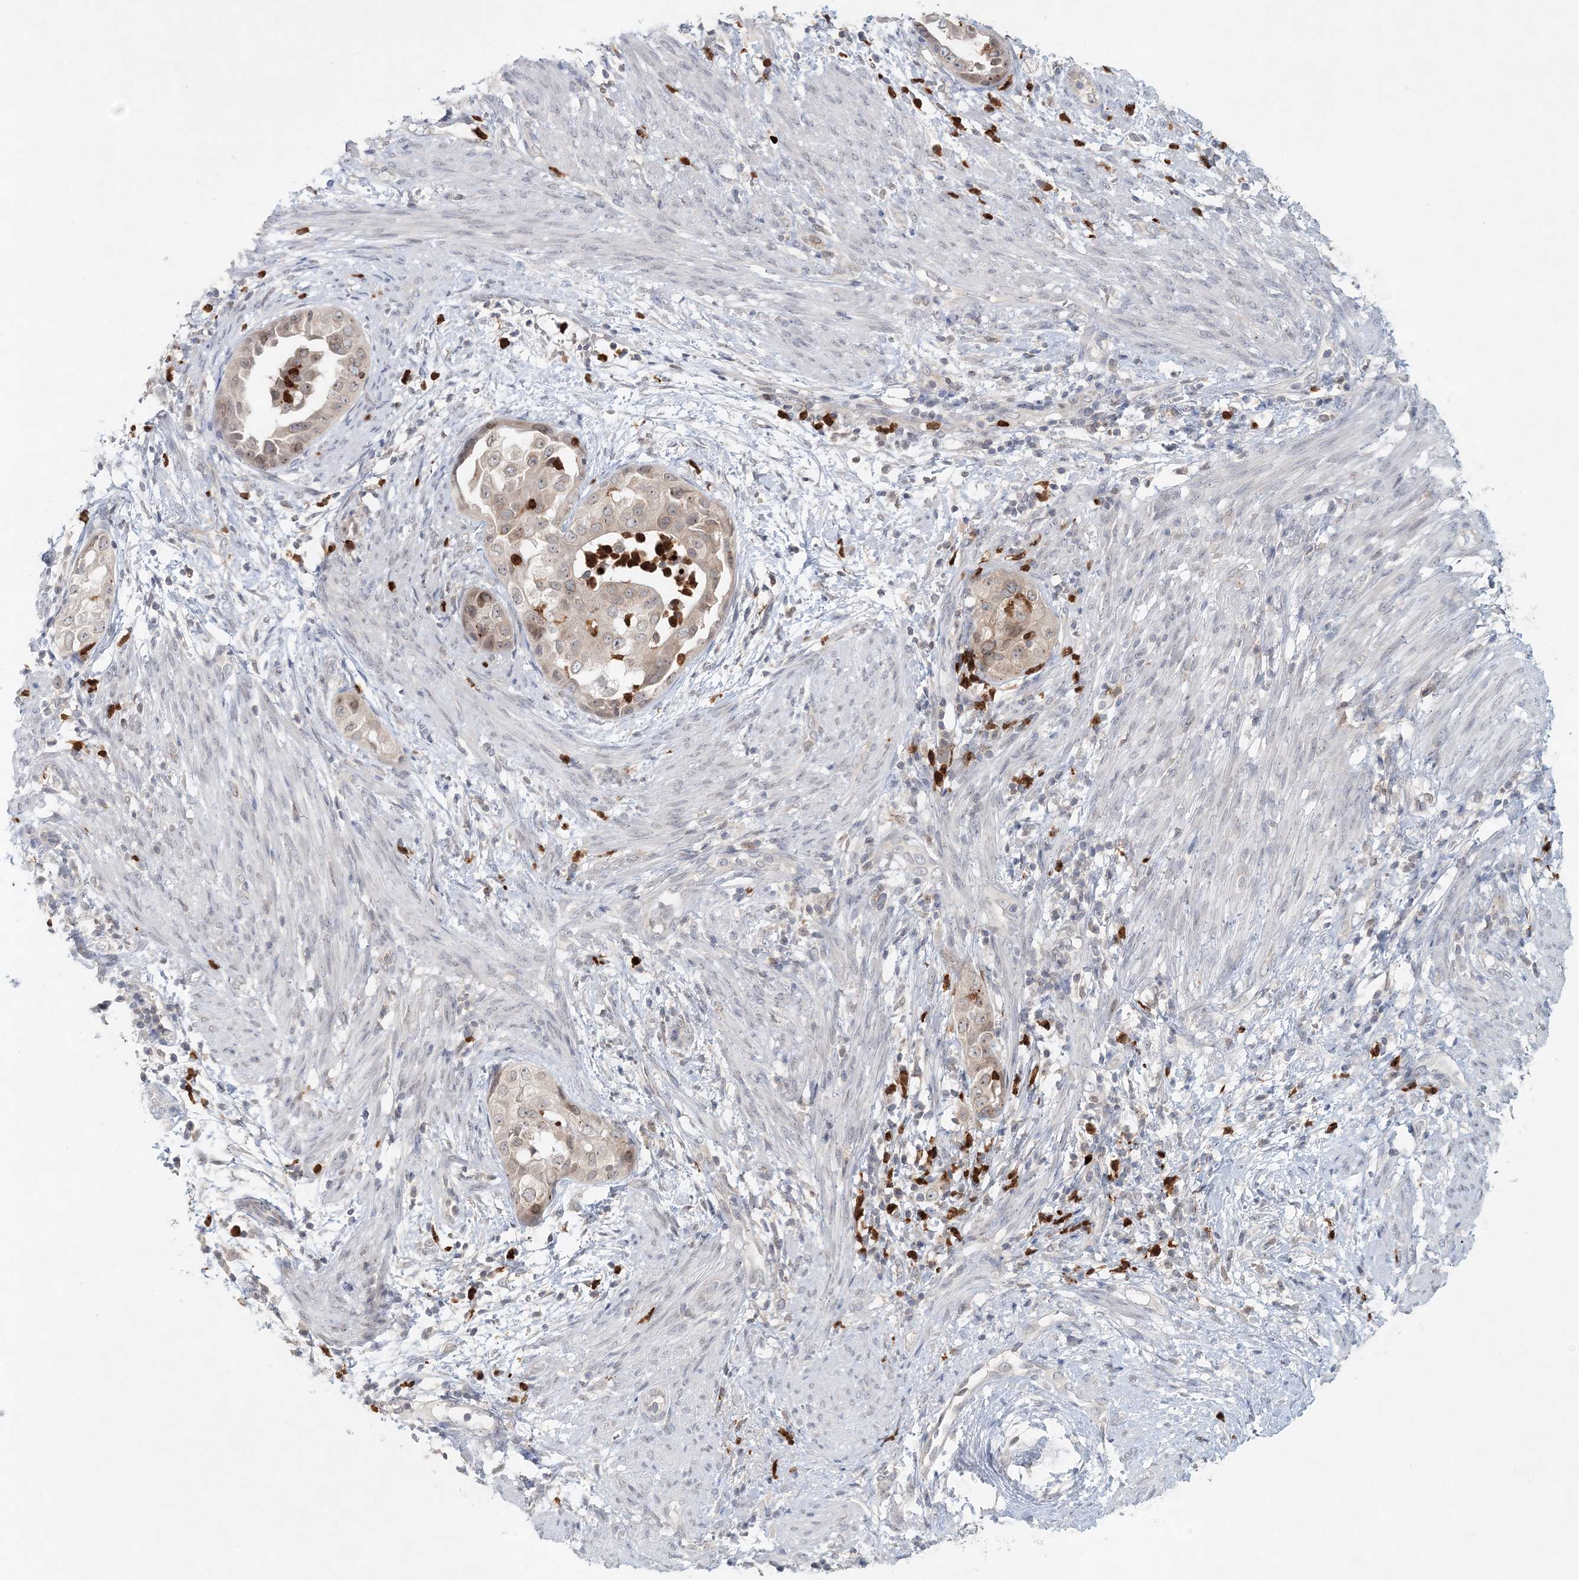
{"staining": {"intensity": "weak", "quantity": "<25%", "location": "cytoplasmic/membranous,nuclear"}, "tissue": "endometrial cancer", "cell_type": "Tumor cells", "image_type": "cancer", "snomed": [{"axis": "morphology", "description": "Adenocarcinoma, NOS"}, {"axis": "topography", "description": "Endometrium"}], "caption": "IHC micrograph of endometrial cancer stained for a protein (brown), which displays no expression in tumor cells.", "gene": "NUP54", "patient": {"sex": "female", "age": 85}}